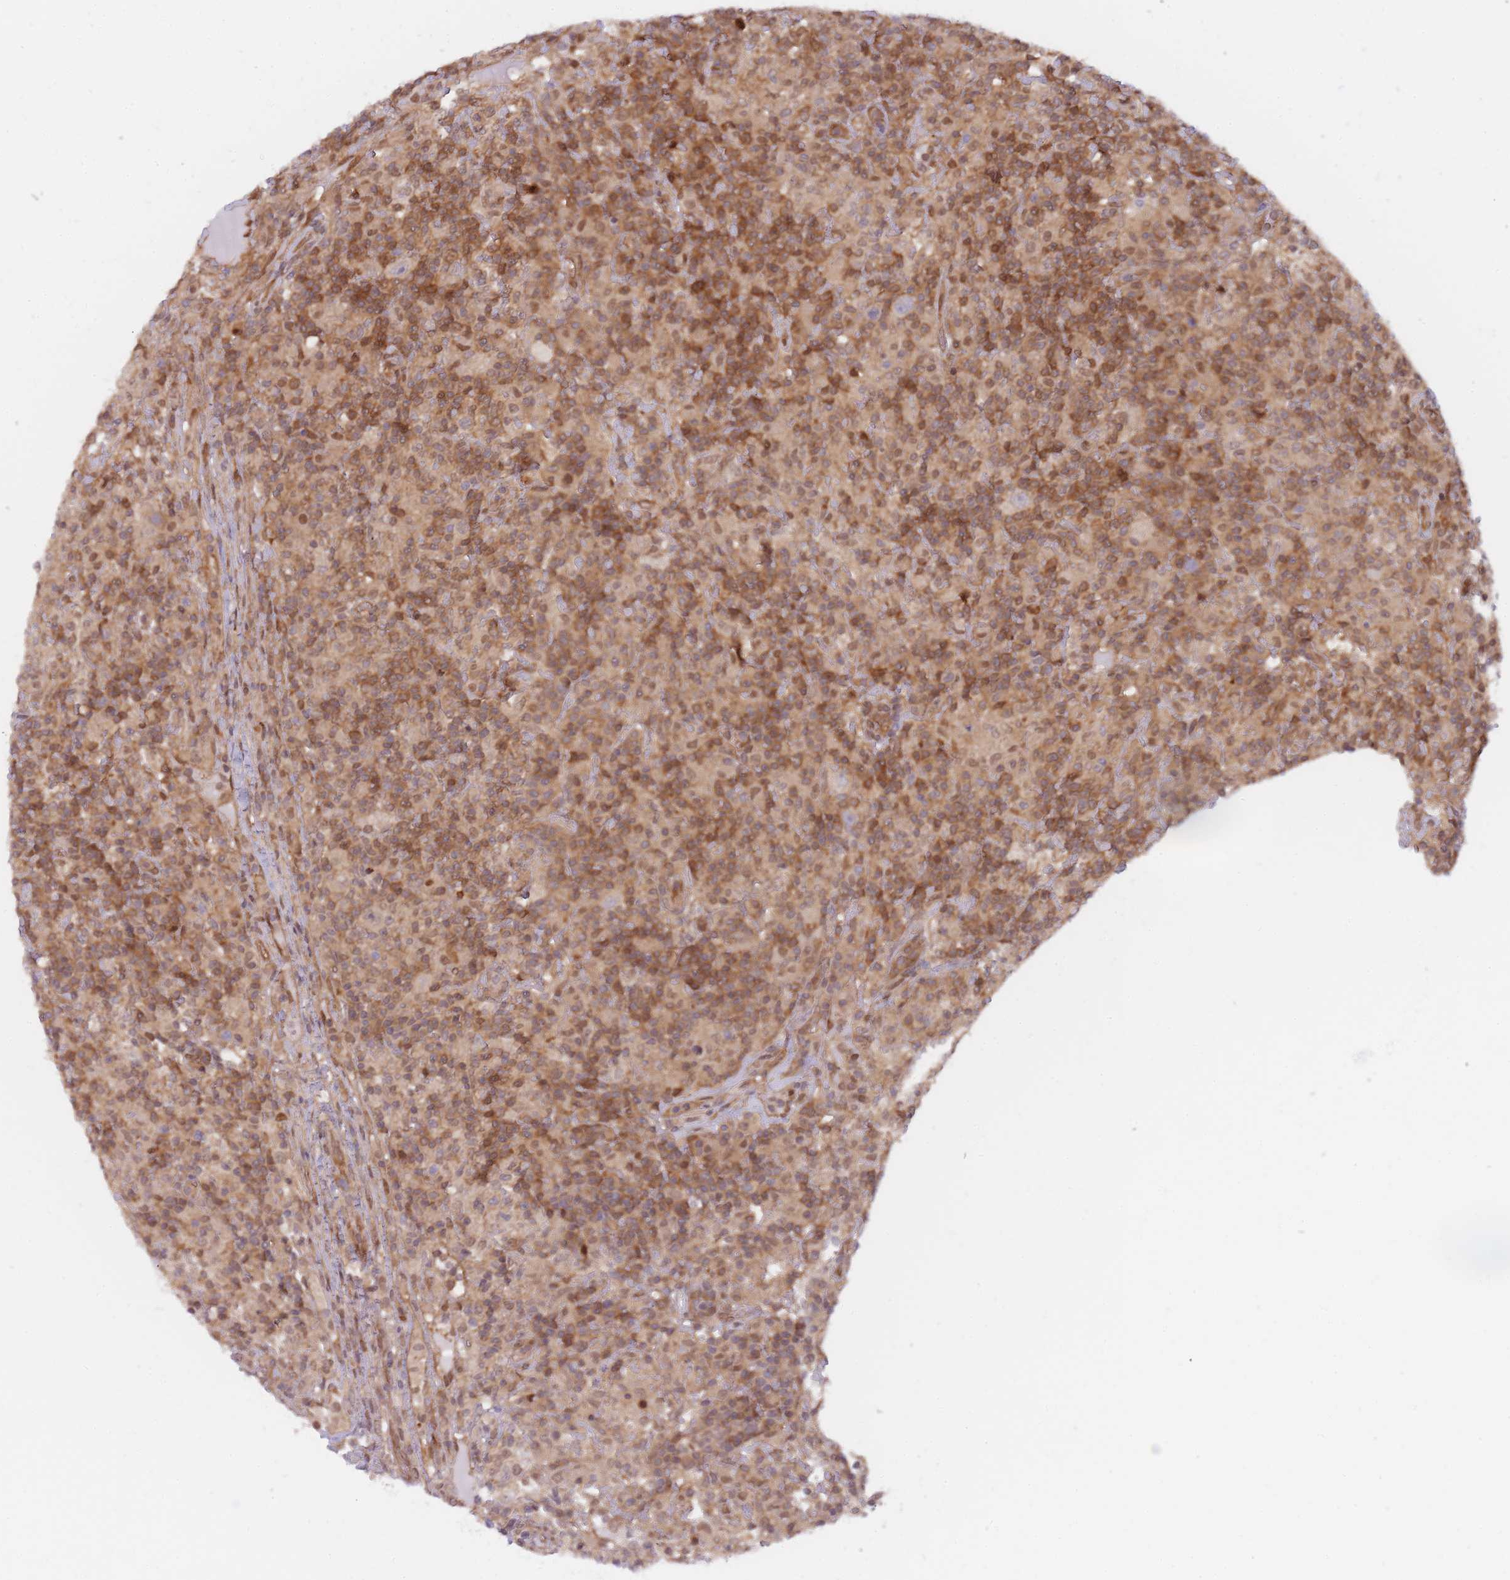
{"staining": {"intensity": "negative", "quantity": "none", "location": "none"}, "tissue": "lymphoma", "cell_type": "Tumor cells", "image_type": "cancer", "snomed": [{"axis": "morphology", "description": "Hodgkin's disease, NOS"}, {"axis": "topography", "description": "Lymph node"}], "caption": "A micrograph of lymphoma stained for a protein displays no brown staining in tumor cells.", "gene": "NSFL1C", "patient": {"sex": "male", "age": 70}}